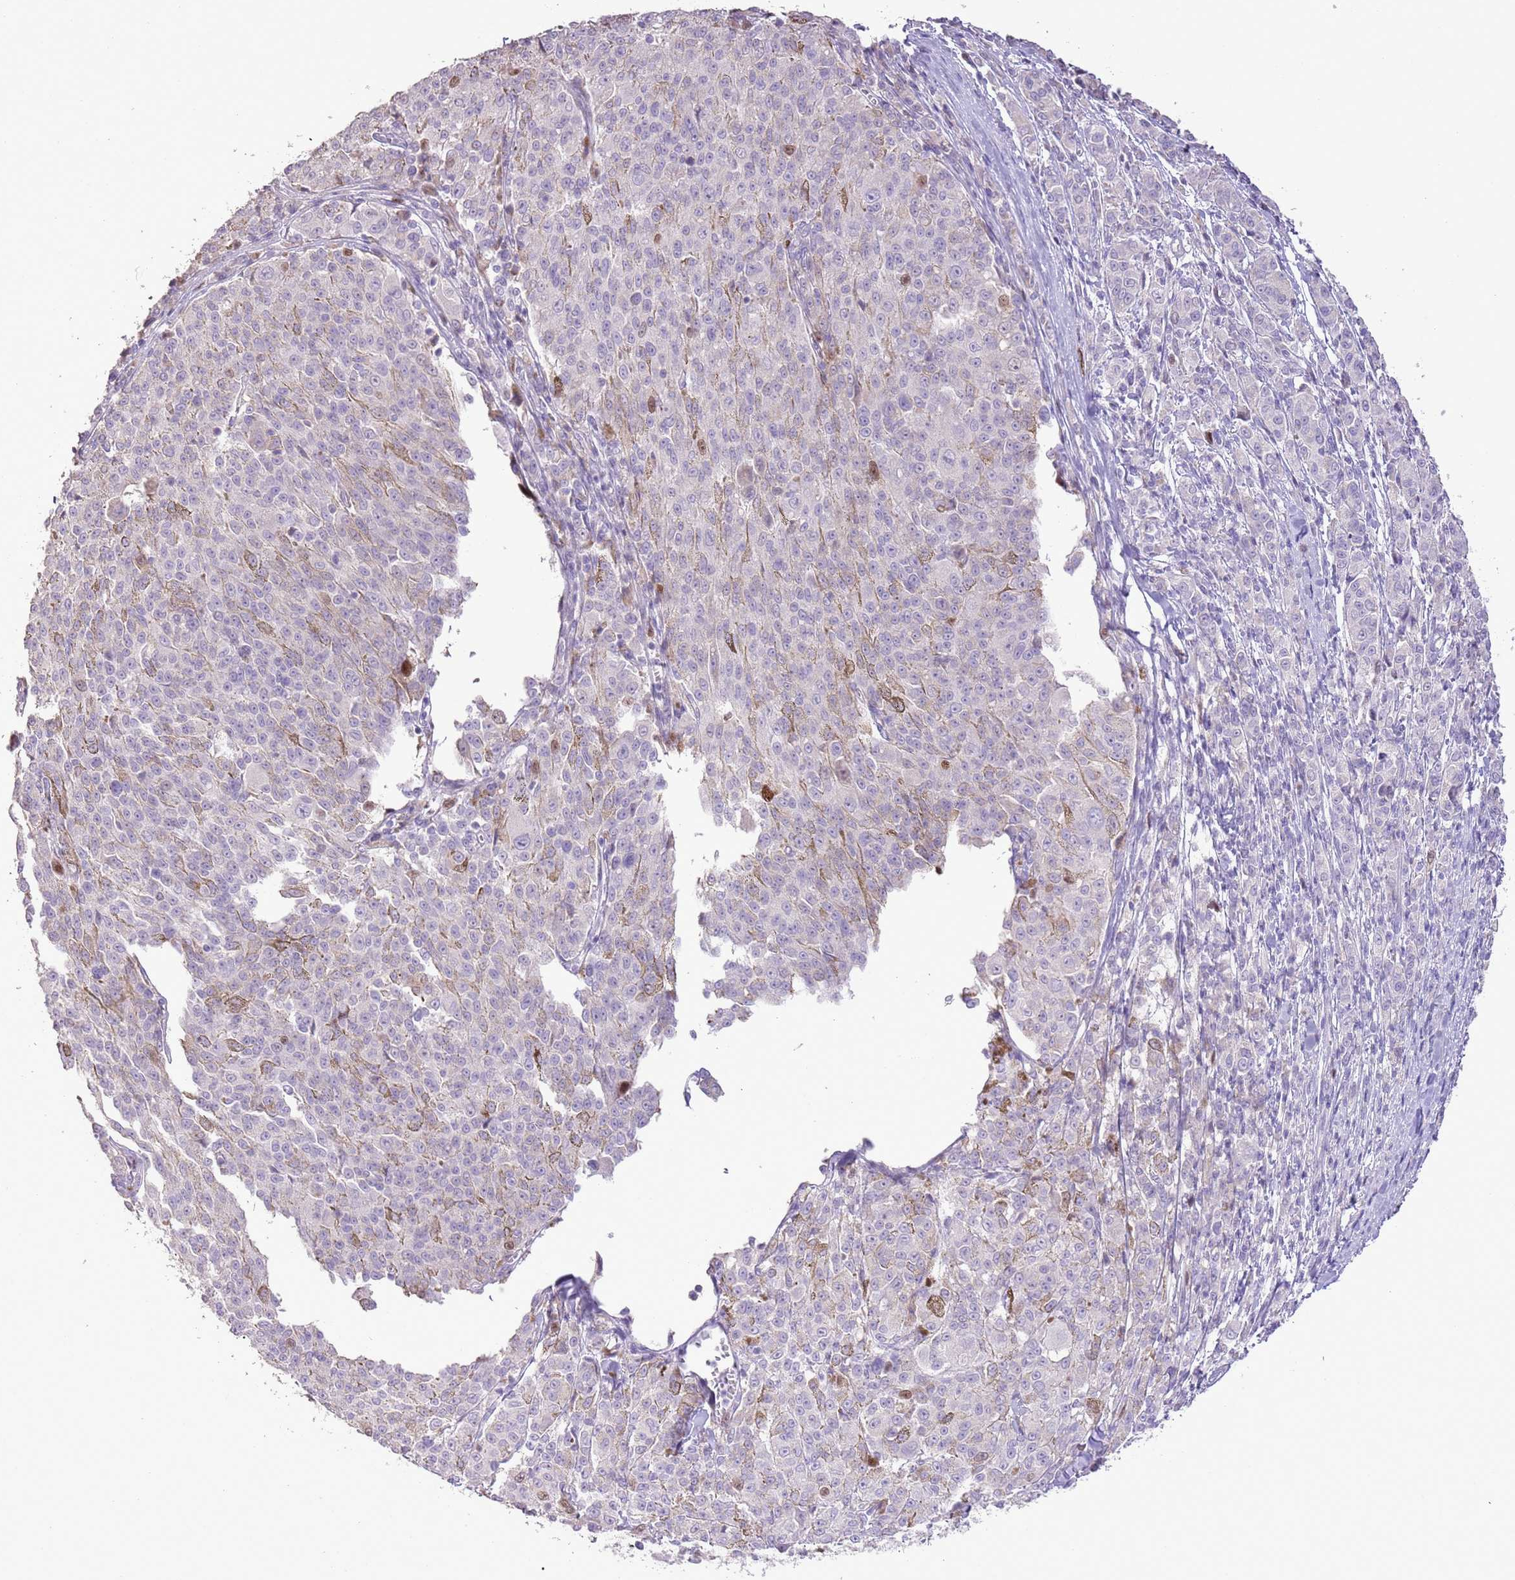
{"staining": {"intensity": "moderate", "quantity": "<25%", "location": "nuclear"}, "tissue": "melanoma", "cell_type": "Tumor cells", "image_type": "cancer", "snomed": [{"axis": "morphology", "description": "Malignant melanoma, NOS"}, {"axis": "topography", "description": "Skin"}], "caption": "About <25% of tumor cells in melanoma show moderate nuclear protein expression as visualized by brown immunohistochemical staining.", "gene": "GMNN", "patient": {"sex": "female", "age": 52}}